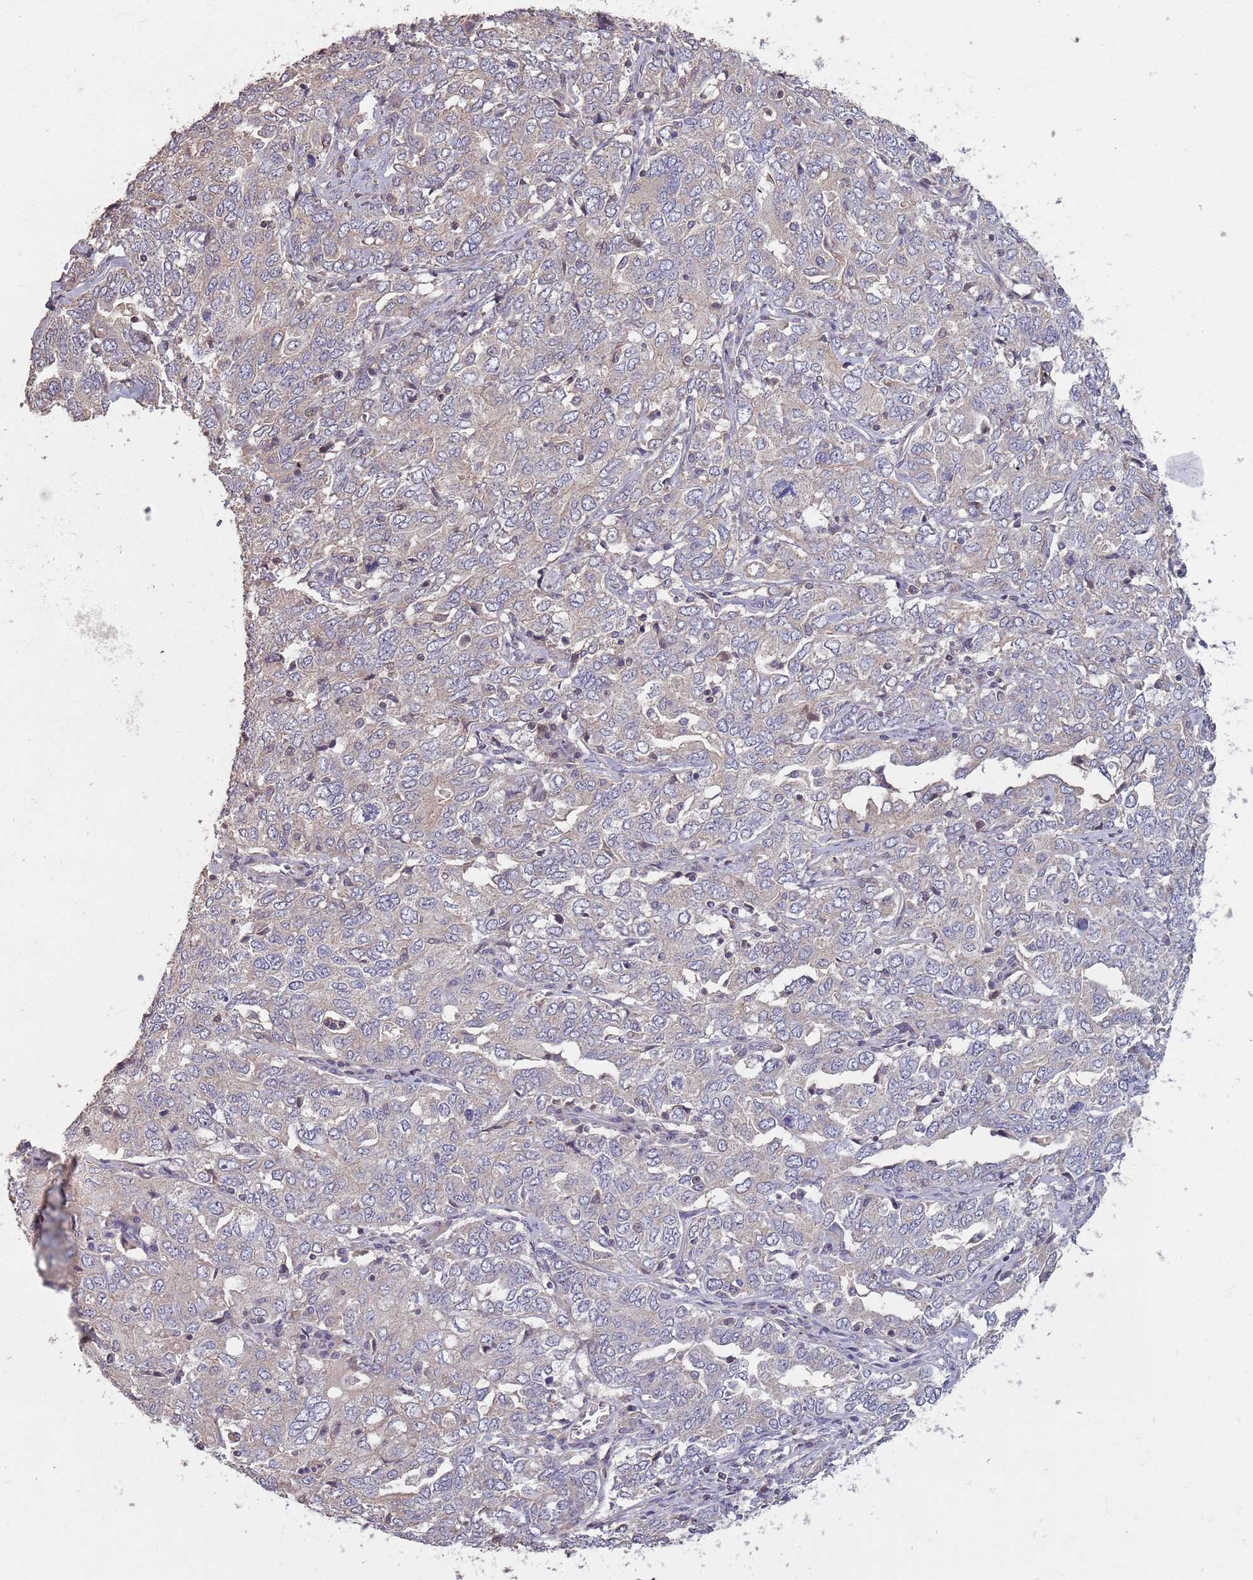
{"staining": {"intensity": "weak", "quantity": "<25%", "location": "cytoplasmic/membranous"}, "tissue": "ovarian cancer", "cell_type": "Tumor cells", "image_type": "cancer", "snomed": [{"axis": "morphology", "description": "Carcinoma, endometroid"}, {"axis": "topography", "description": "Ovary"}], "caption": "High power microscopy histopathology image of an IHC image of ovarian cancer, revealing no significant staining in tumor cells.", "gene": "MBD3L1", "patient": {"sex": "female", "age": 62}}